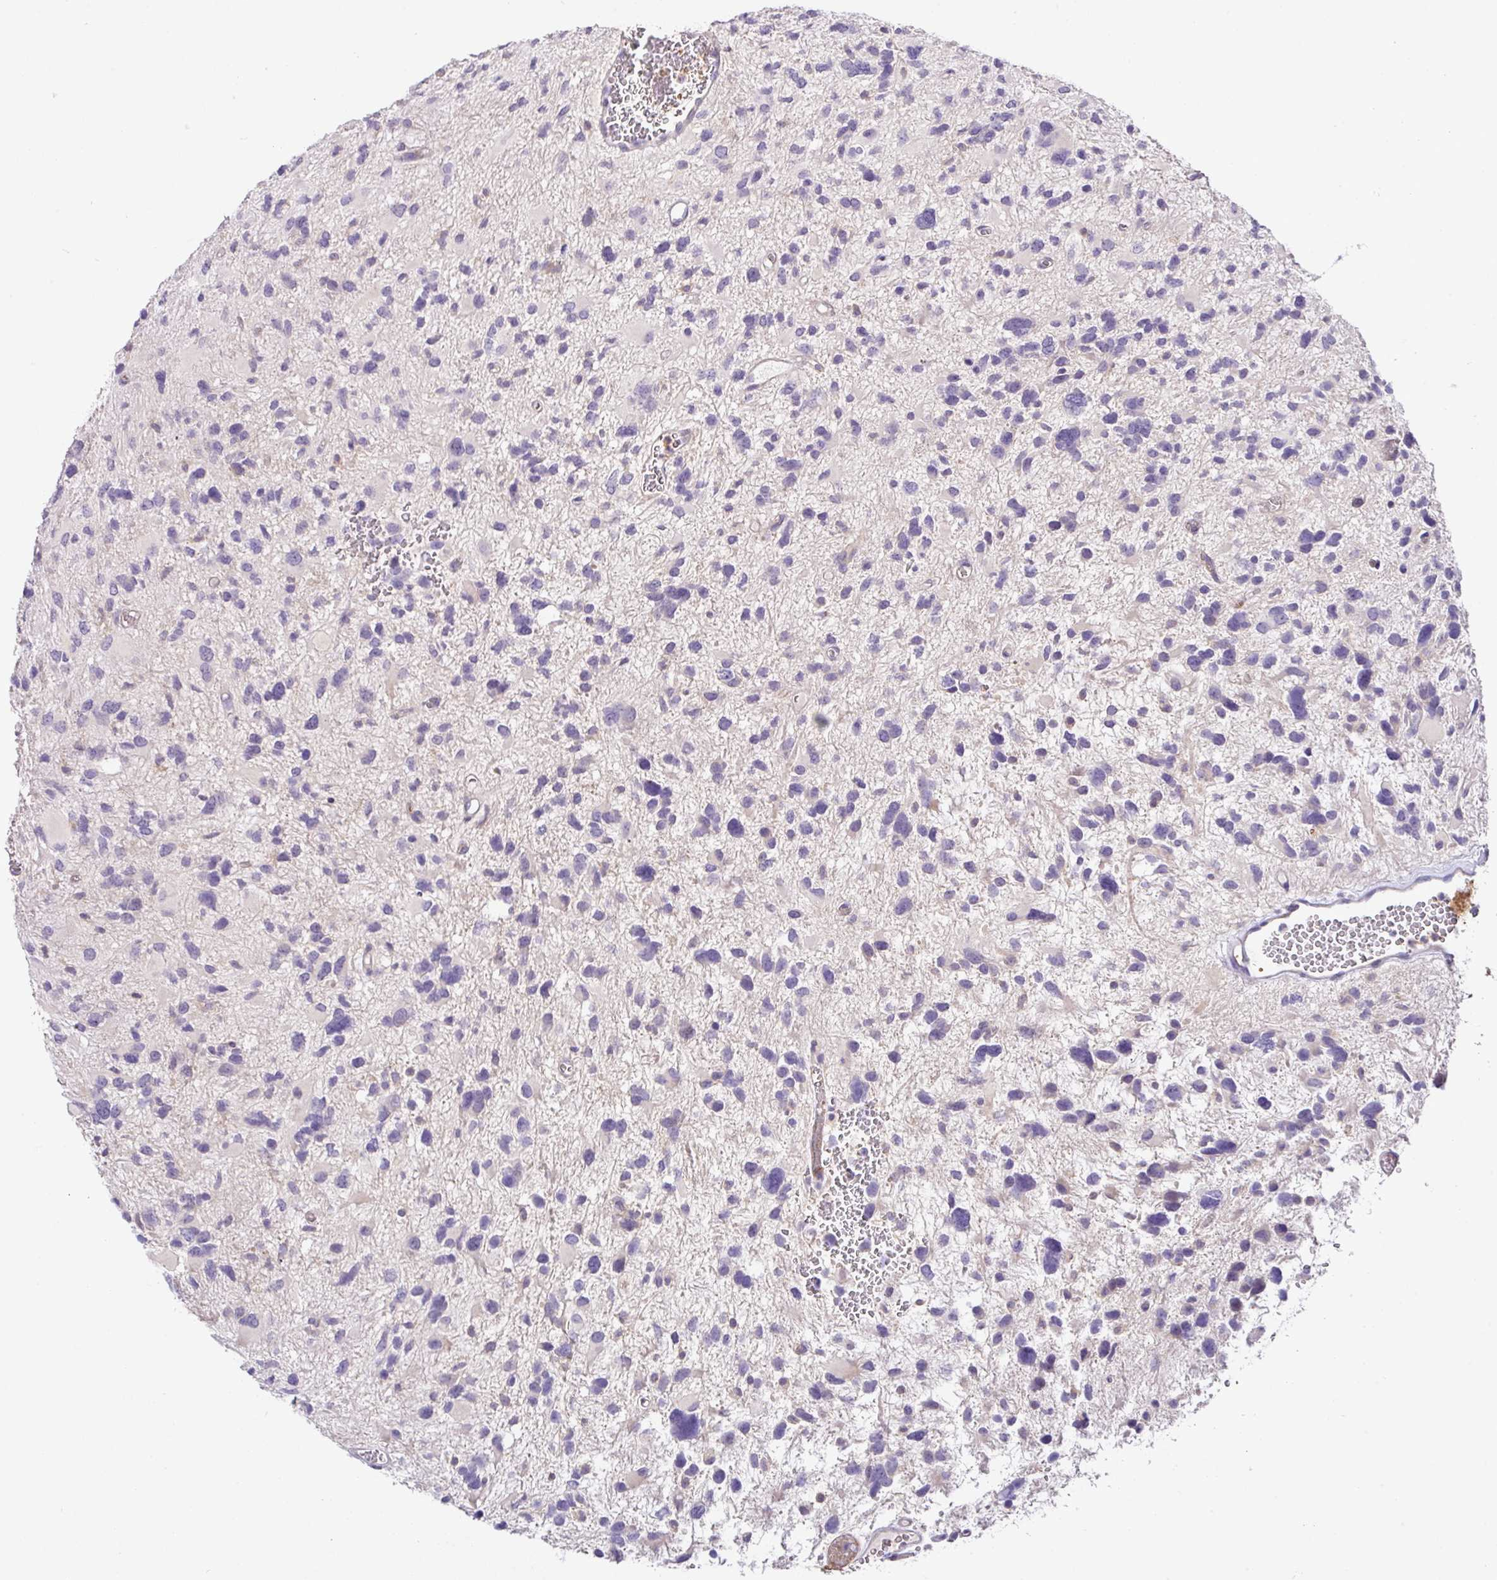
{"staining": {"intensity": "negative", "quantity": "none", "location": "none"}, "tissue": "glioma", "cell_type": "Tumor cells", "image_type": "cancer", "snomed": [{"axis": "morphology", "description": "Glioma, malignant, High grade"}, {"axis": "topography", "description": "Brain"}], "caption": "Human glioma stained for a protein using immunohistochemistry (IHC) displays no staining in tumor cells.", "gene": "HOXC13", "patient": {"sex": "female", "age": 11}}